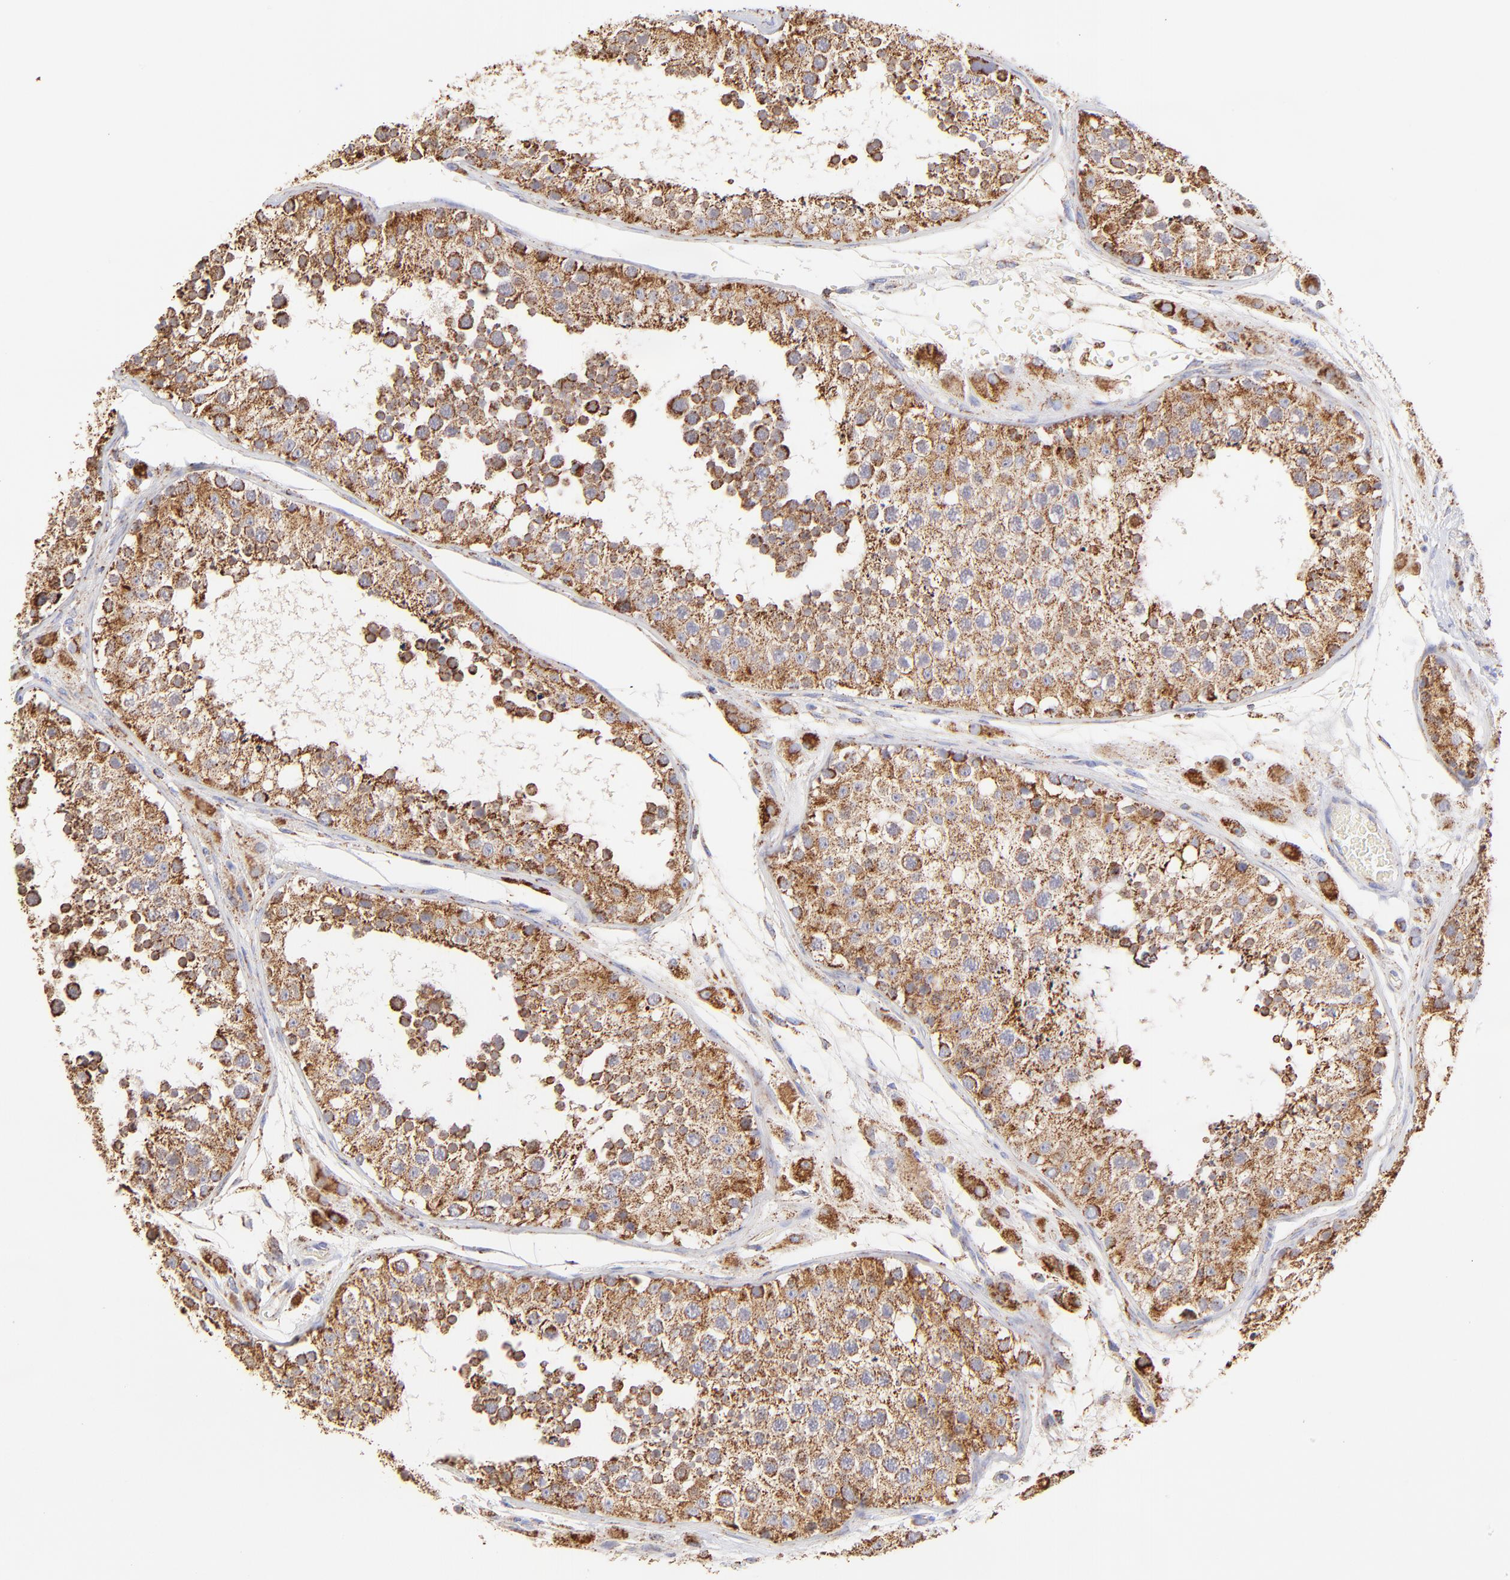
{"staining": {"intensity": "strong", "quantity": ">75%", "location": "cytoplasmic/membranous"}, "tissue": "testis", "cell_type": "Cells in seminiferous ducts", "image_type": "normal", "snomed": [{"axis": "morphology", "description": "Normal tissue, NOS"}, {"axis": "topography", "description": "Testis"}], "caption": "Brown immunohistochemical staining in normal testis demonstrates strong cytoplasmic/membranous expression in about >75% of cells in seminiferous ducts. (Brightfield microscopy of DAB IHC at high magnification).", "gene": "ECH1", "patient": {"sex": "male", "age": 26}}